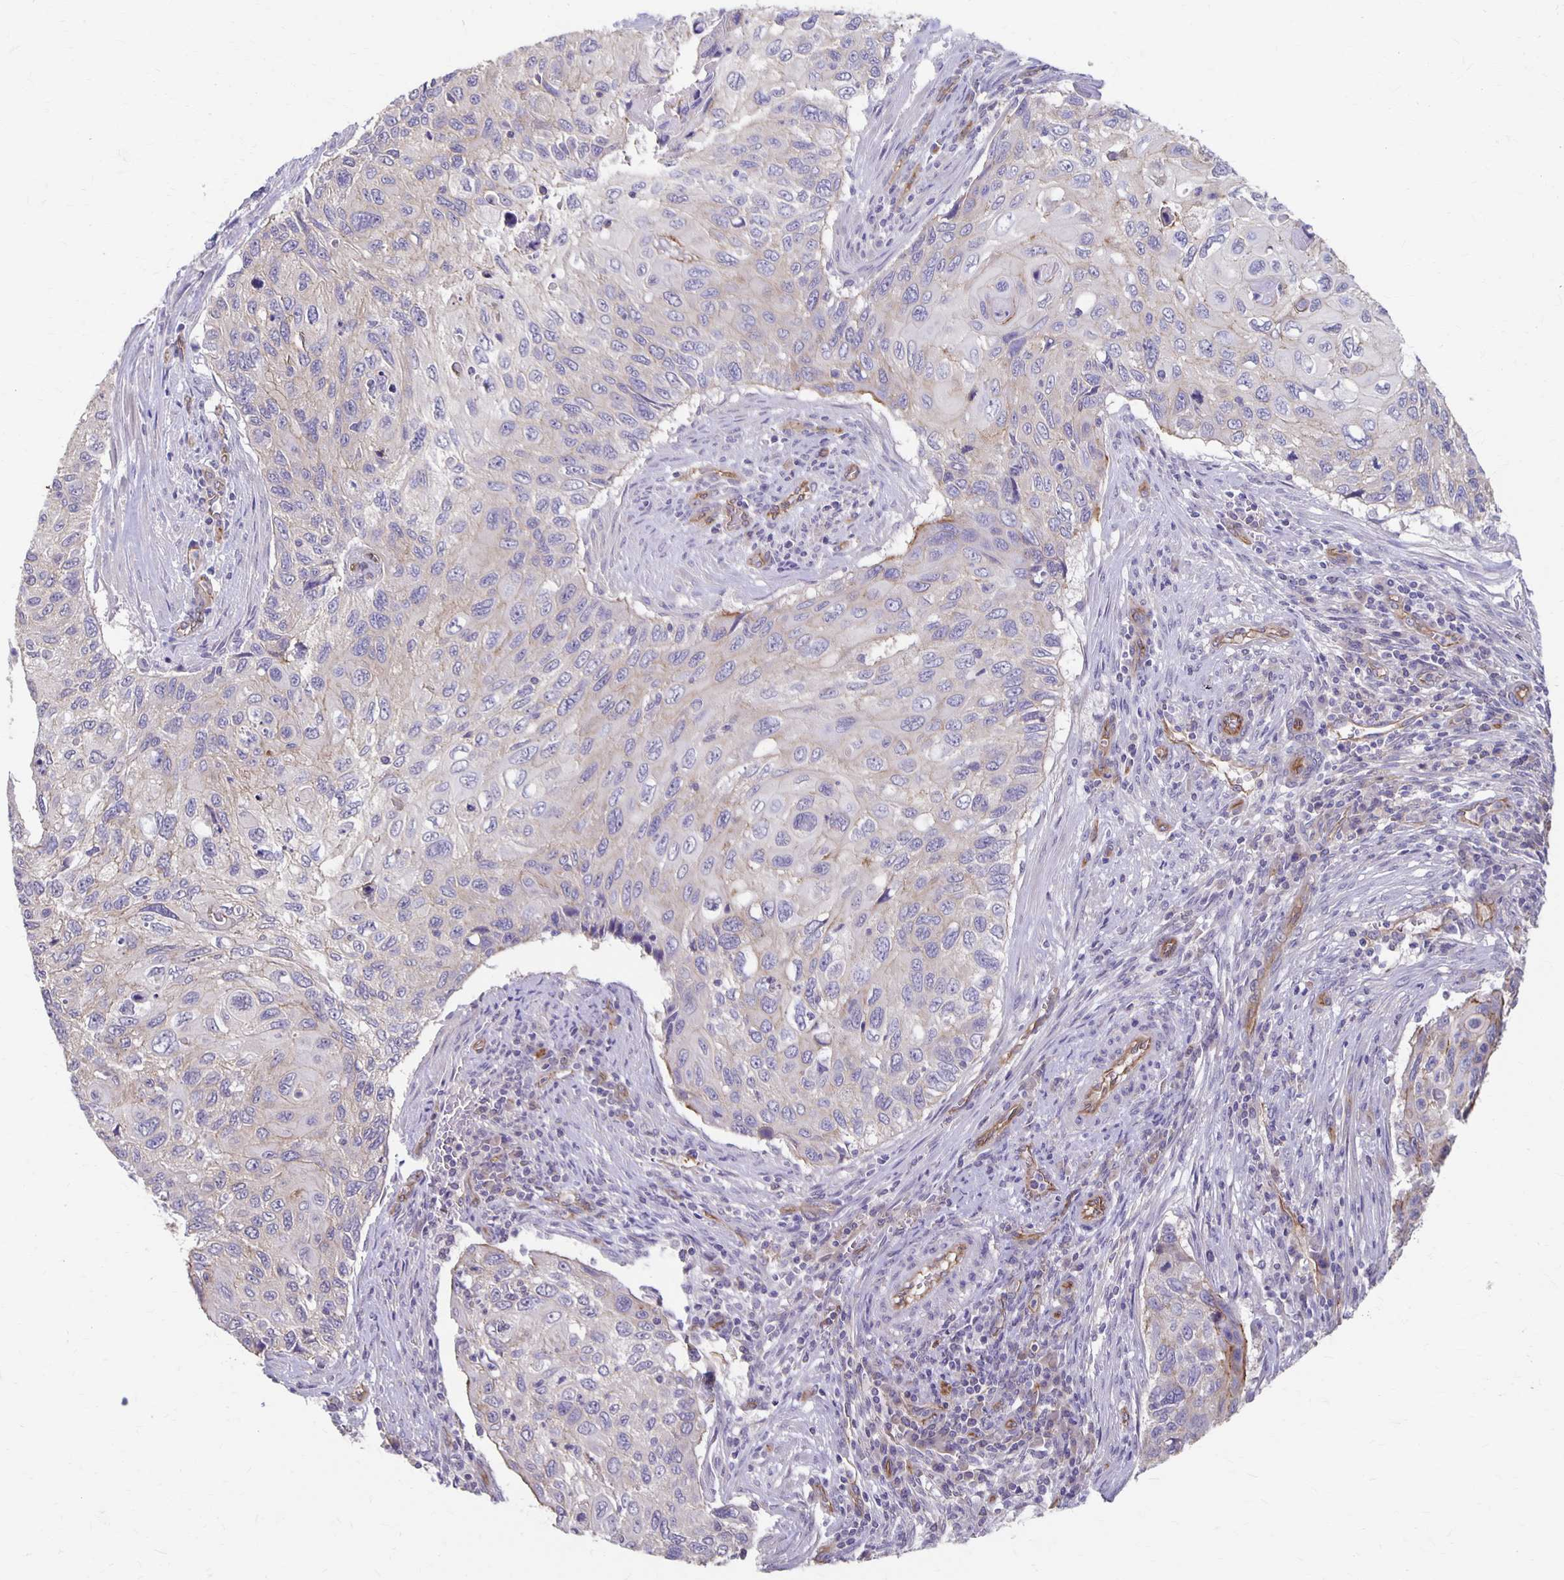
{"staining": {"intensity": "negative", "quantity": "none", "location": "none"}, "tissue": "cervical cancer", "cell_type": "Tumor cells", "image_type": "cancer", "snomed": [{"axis": "morphology", "description": "Squamous cell carcinoma, NOS"}, {"axis": "topography", "description": "Cervix"}], "caption": "Immunohistochemistry (IHC) micrograph of human cervical cancer stained for a protein (brown), which exhibits no staining in tumor cells.", "gene": "PPP1R3E", "patient": {"sex": "female", "age": 70}}